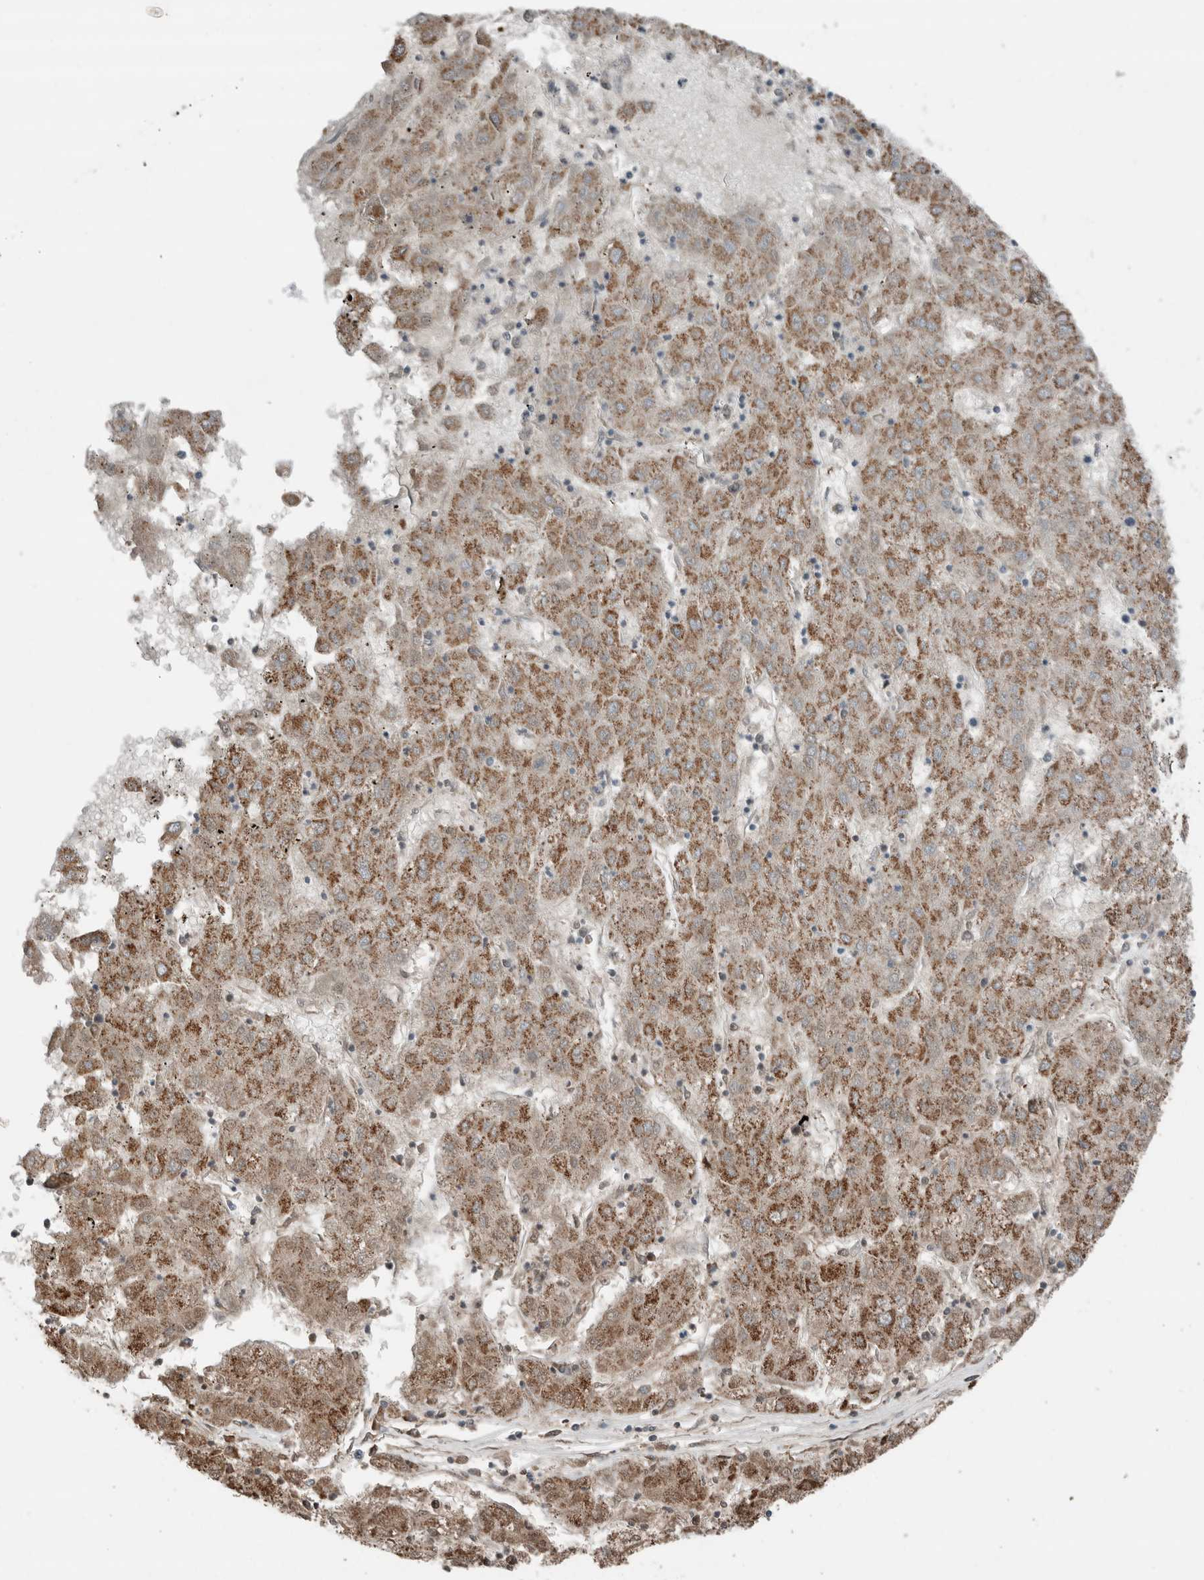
{"staining": {"intensity": "moderate", "quantity": ">75%", "location": "cytoplasmic/membranous"}, "tissue": "liver cancer", "cell_type": "Tumor cells", "image_type": "cancer", "snomed": [{"axis": "morphology", "description": "Carcinoma, Hepatocellular, NOS"}, {"axis": "topography", "description": "Liver"}], "caption": "Protein staining exhibits moderate cytoplasmic/membranous staining in approximately >75% of tumor cells in liver cancer (hepatocellular carcinoma).", "gene": "KLK14", "patient": {"sex": "male", "age": 72}}